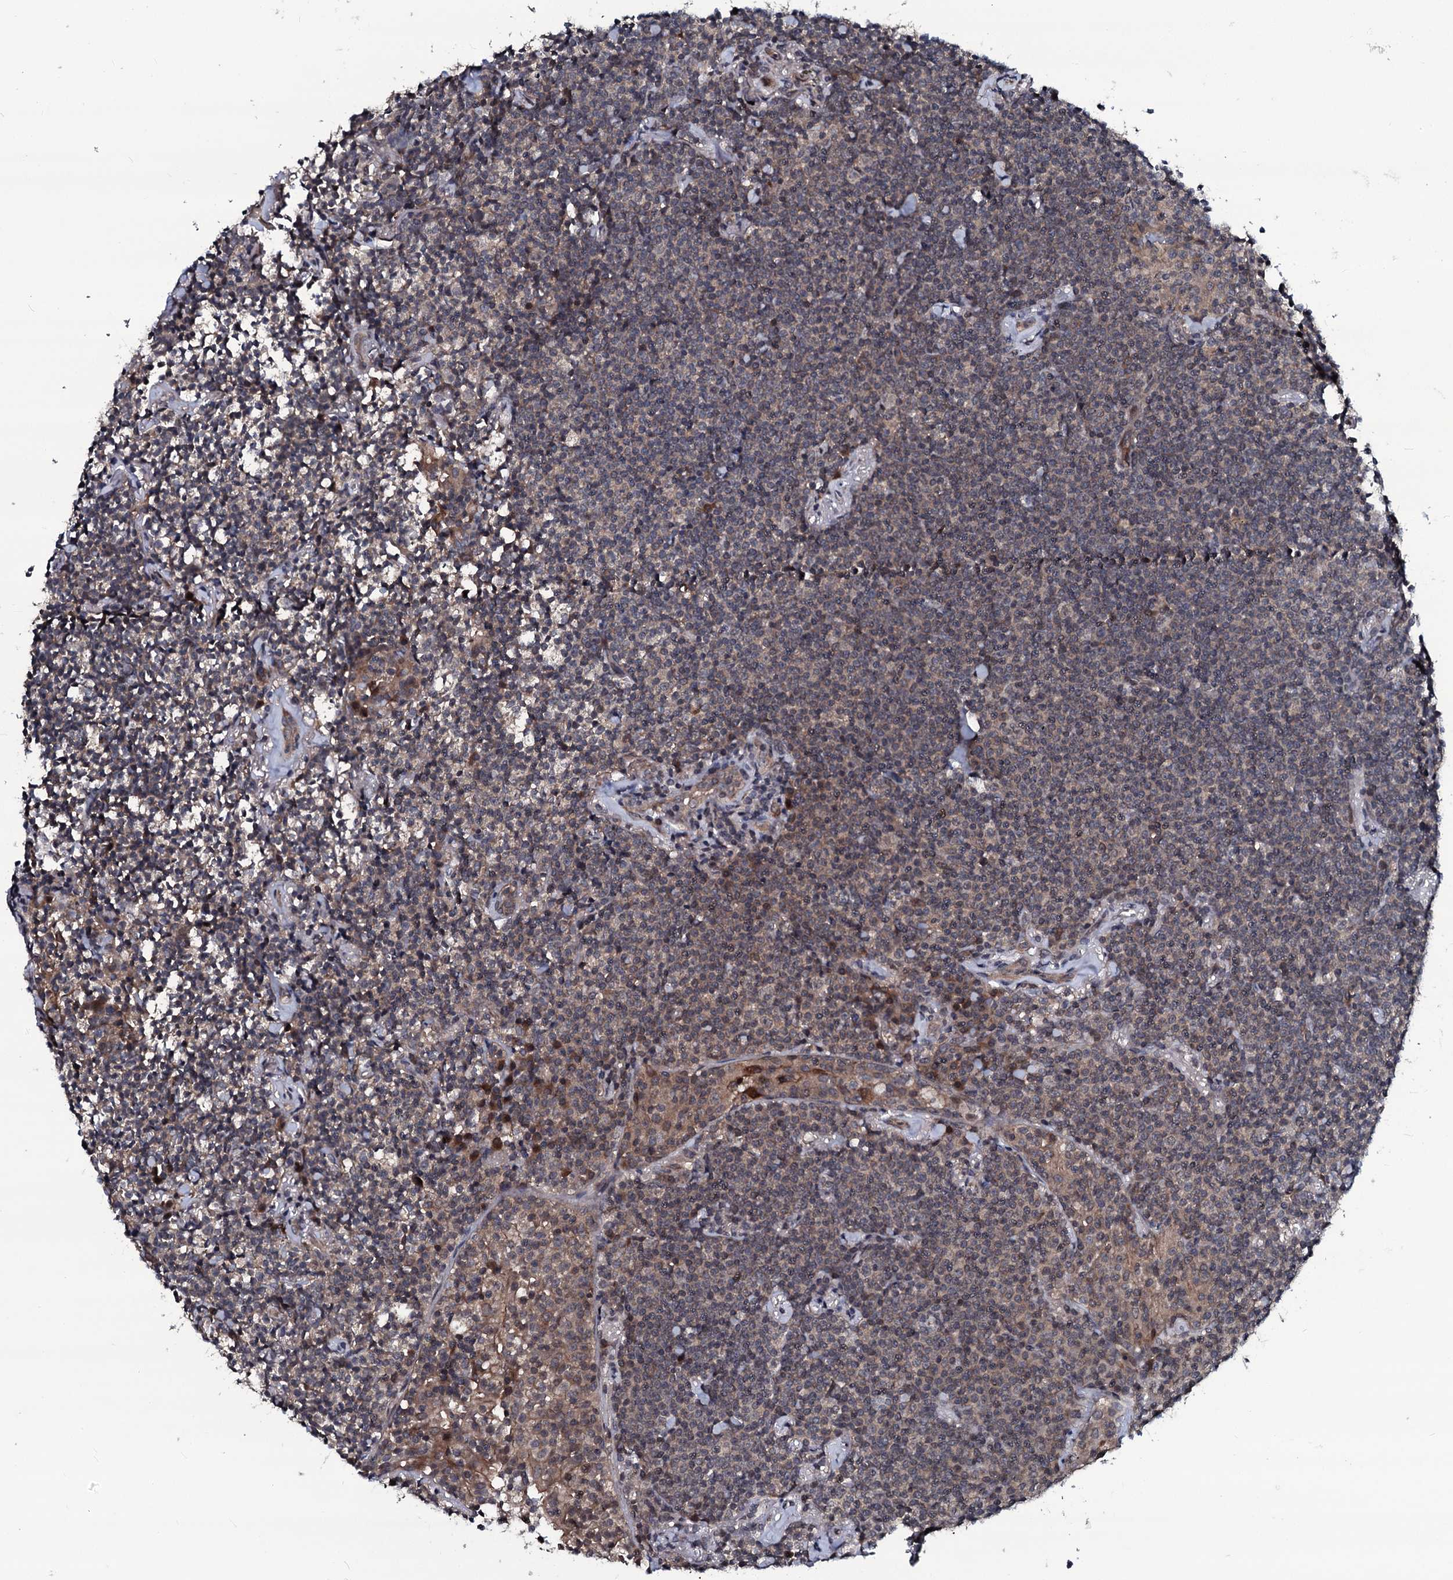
{"staining": {"intensity": "weak", "quantity": "25%-75%", "location": "cytoplasmic/membranous"}, "tissue": "lymphoma", "cell_type": "Tumor cells", "image_type": "cancer", "snomed": [{"axis": "morphology", "description": "Malignant lymphoma, non-Hodgkin's type, Low grade"}, {"axis": "topography", "description": "Lung"}], "caption": "DAB (3,3'-diaminobenzidine) immunohistochemical staining of human low-grade malignant lymphoma, non-Hodgkin's type shows weak cytoplasmic/membranous protein expression in approximately 25%-75% of tumor cells.", "gene": "OGFOD2", "patient": {"sex": "female", "age": 71}}